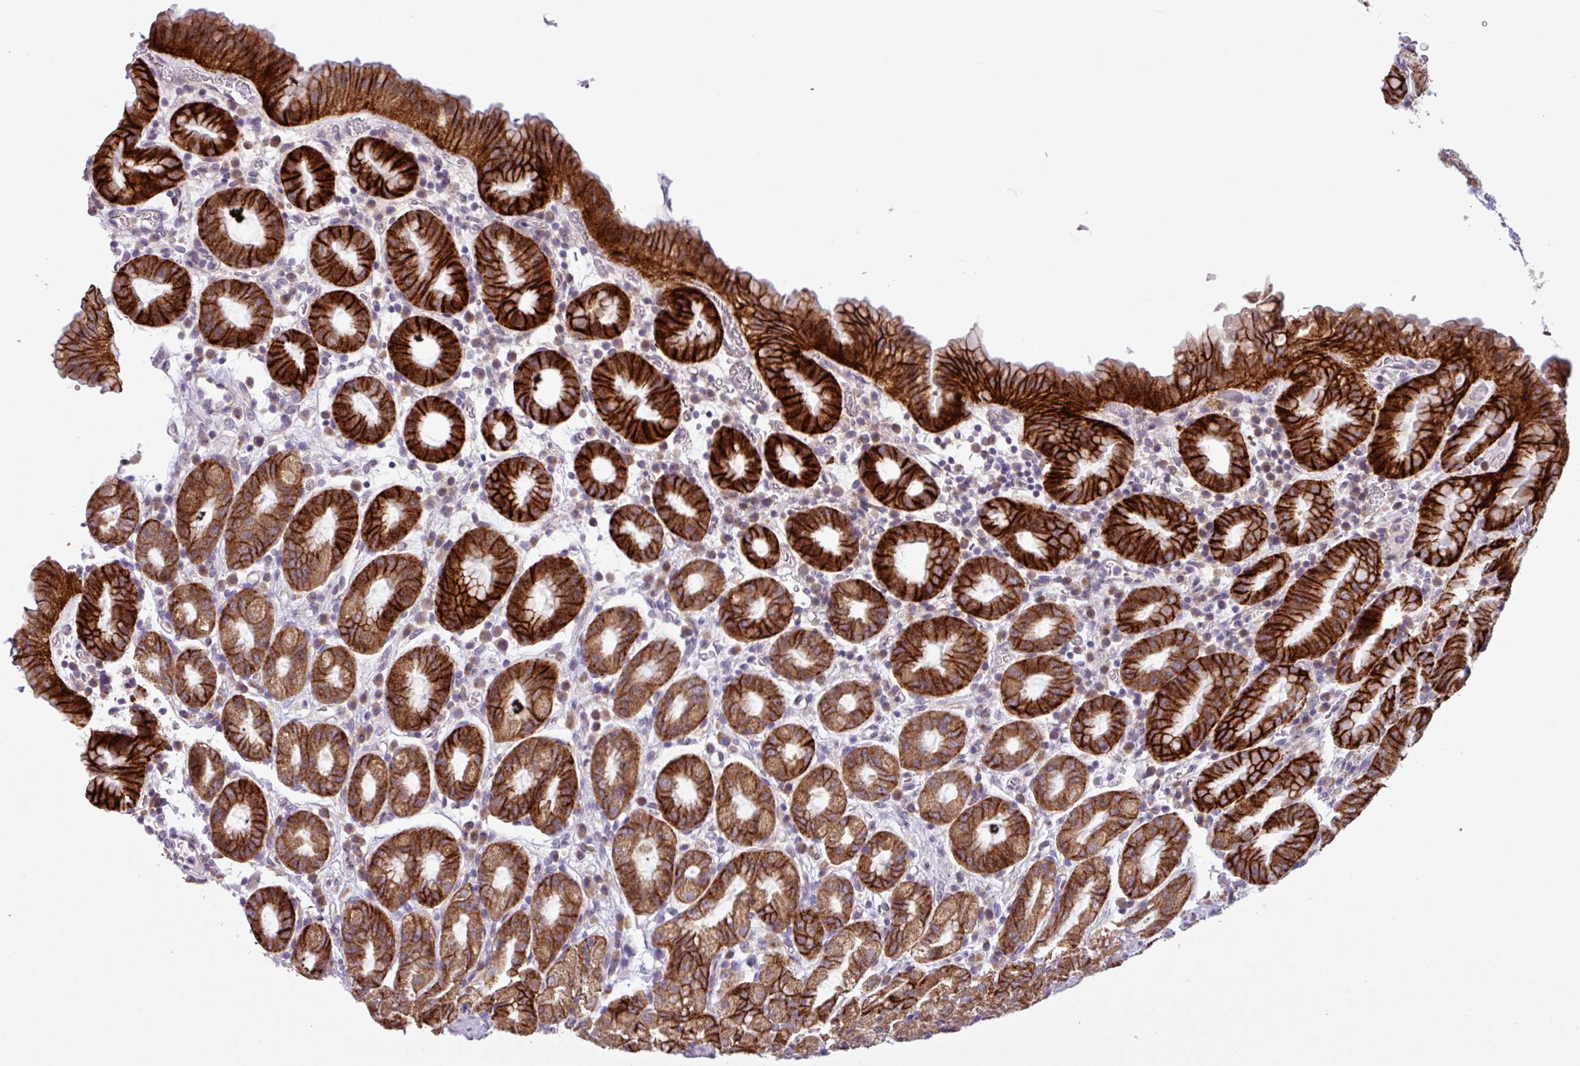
{"staining": {"intensity": "strong", "quantity": ">75%", "location": "cytoplasmic/membranous"}, "tissue": "stomach", "cell_type": "Glandular cells", "image_type": "normal", "snomed": [{"axis": "morphology", "description": "Normal tissue, NOS"}, {"axis": "topography", "description": "Stomach, upper"}, {"axis": "topography", "description": "Stomach, lower"}, {"axis": "topography", "description": "Small intestine"}], "caption": "Immunohistochemical staining of unremarkable human stomach reveals >75% levels of strong cytoplasmic/membranous protein positivity in about >75% of glandular cells. The staining was performed using DAB (3,3'-diaminobenzidine), with brown indicating positive protein expression. Nuclei are stained blue with hematoxylin.", "gene": "C20orf27", "patient": {"sex": "male", "age": 68}}